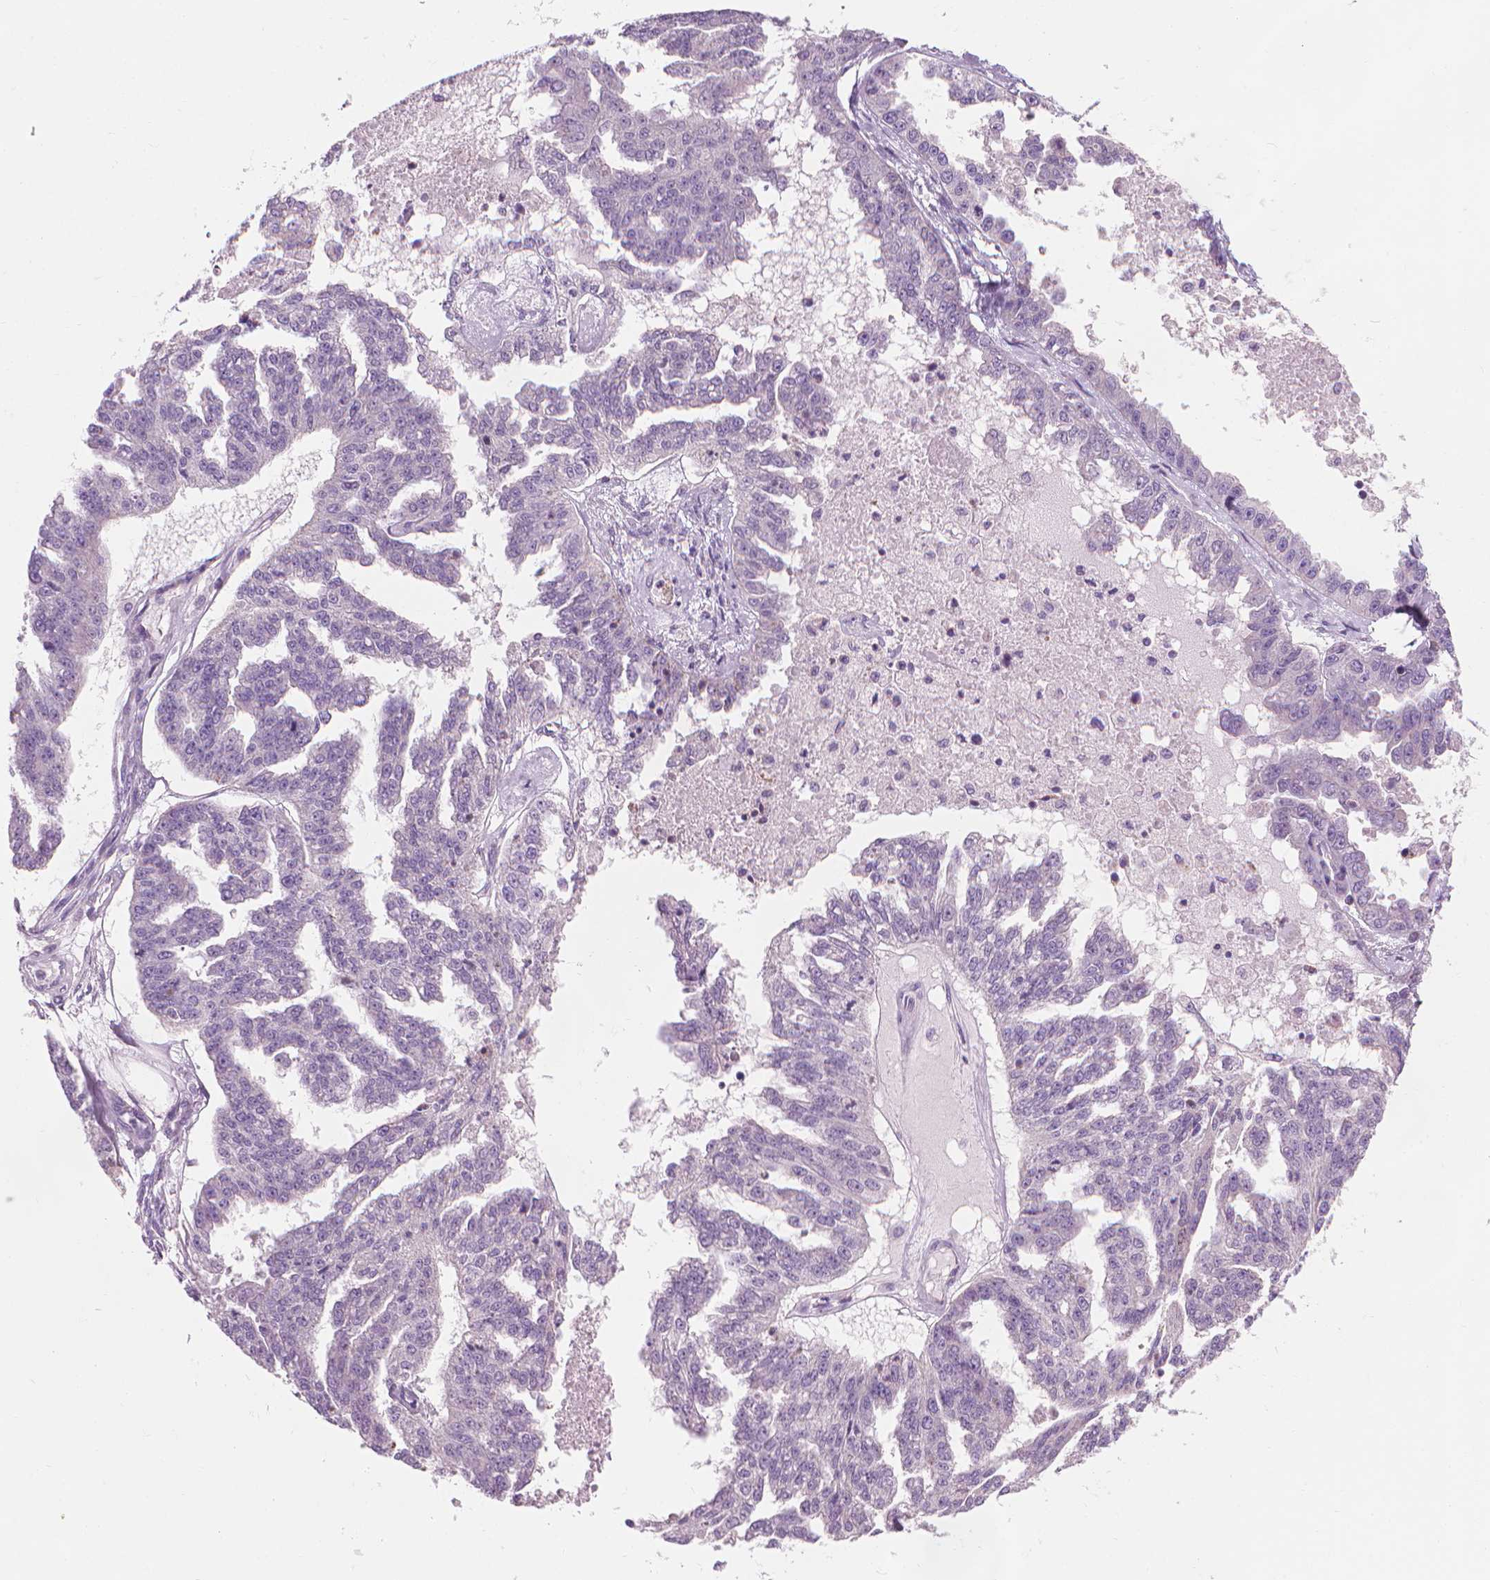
{"staining": {"intensity": "negative", "quantity": "none", "location": "none"}, "tissue": "ovarian cancer", "cell_type": "Tumor cells", "image_type": "cancer", "snomed": [{"axis": "morphology", "description": "Cystadenocarcinoma, serous, NOS"}, {"axis": "topography", "description": "Ovary"}], "caption": "Human ovarian cancer stained for a protein using immunohistochemistry (IHC) shows no positivity in tumor cells.", "gene": "CFAP126", "patient": {"sex": "female", "age": 58}}